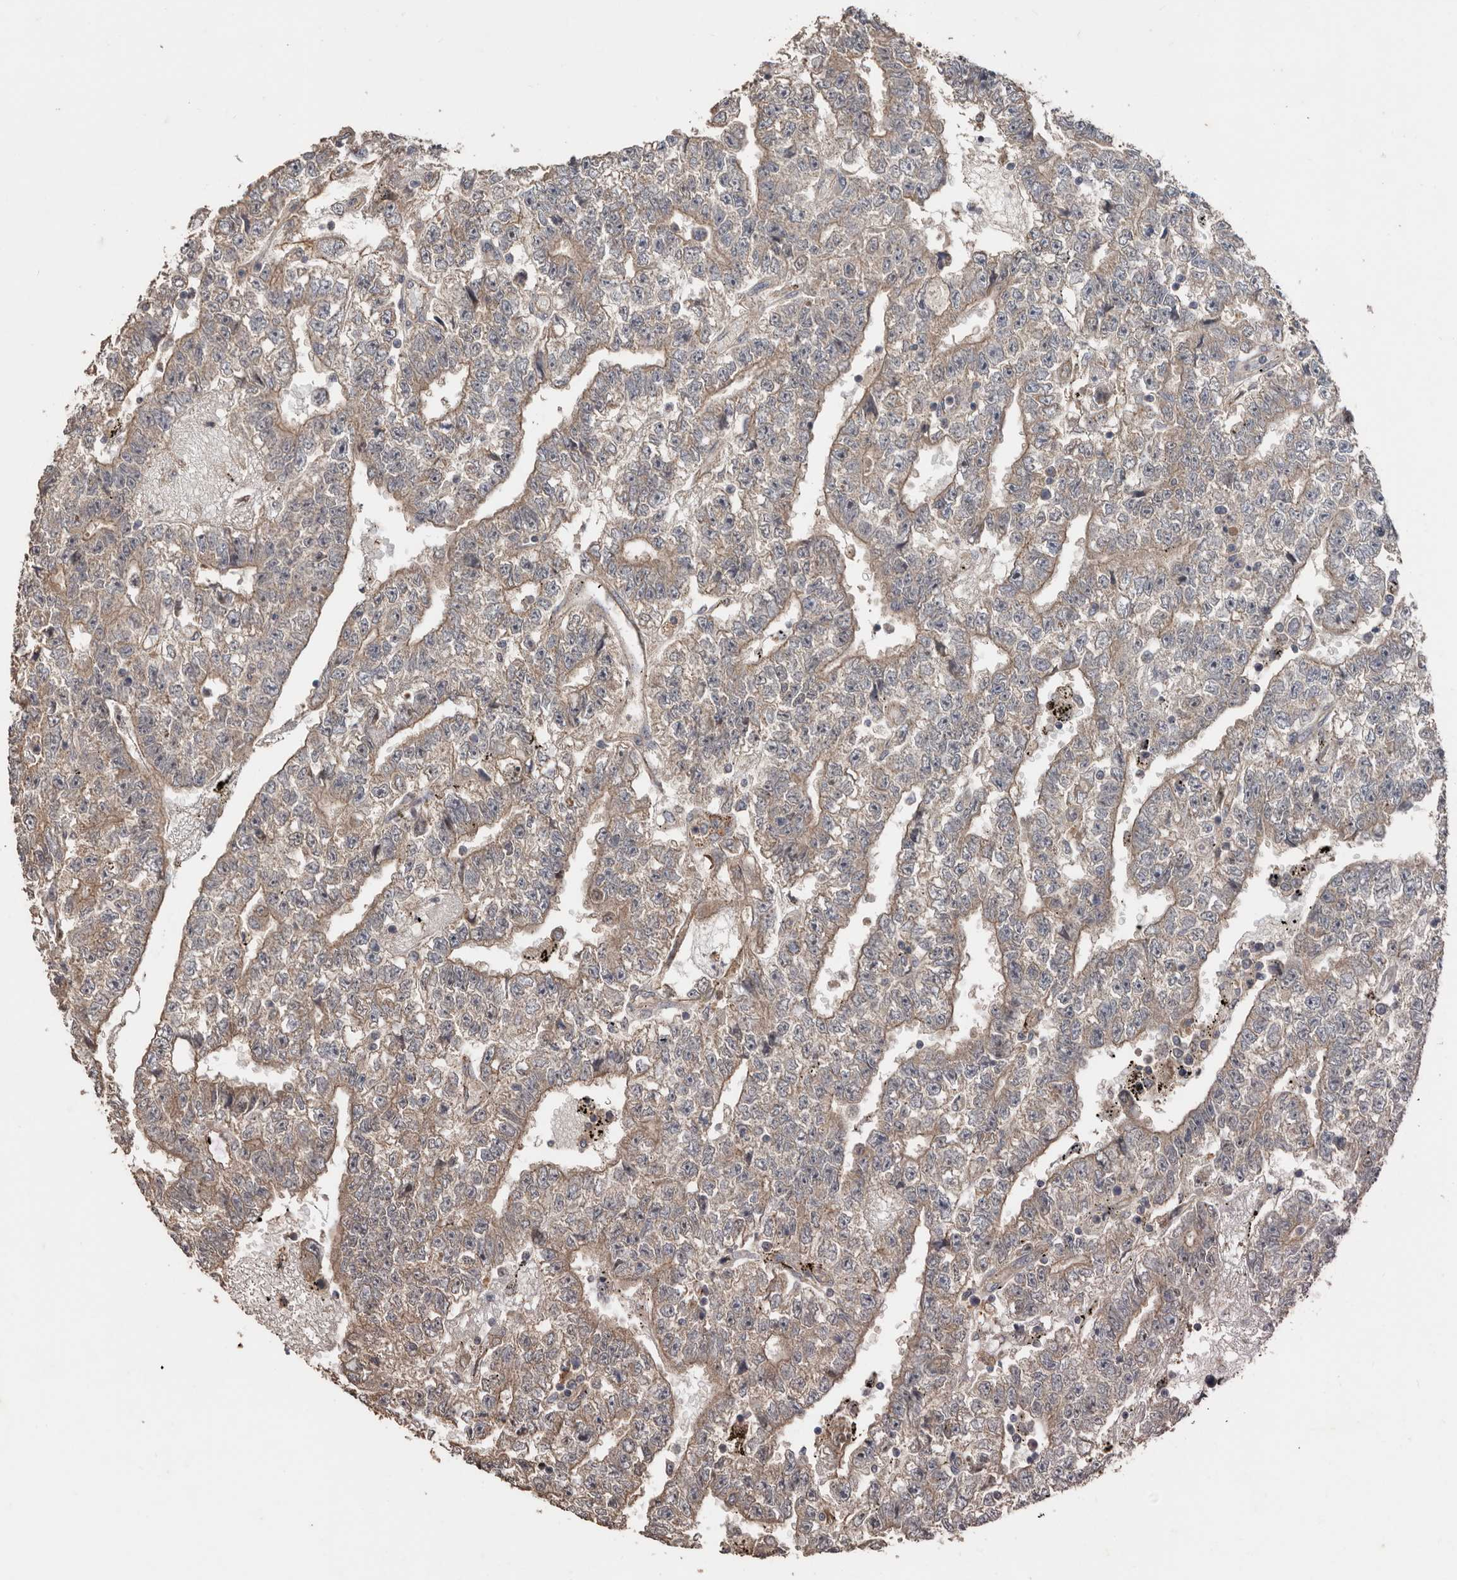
{"staining": {"intensity": "weak", "quantity": "25%-75%", "location": "cytoplasmic/membranous"}, "tissue": "testis cancer", "cell_type": "Tumor cells", "image_type": "cancer", "snomed": [{"axis": "morphology", "description": "Carcinoma, Embryonal, NOS"}, {"axis": "topography", "description": "Testis"}], "caption": "DAB (3,3'-diaminobenzidine) immunohistochemical staining of human embryonal carcinoma (testis) displays weak cytoplasmic/membranous protein expression in about 25%-75% of tumor cells. Using DAB (3,3'-diaminobenzidine) (brown) and hematoxylin (blue) stains, captured at high magnification using brightfield microscopy.", "gene": "HYAL4", "patient": {"sex": "male", "age": 25}}